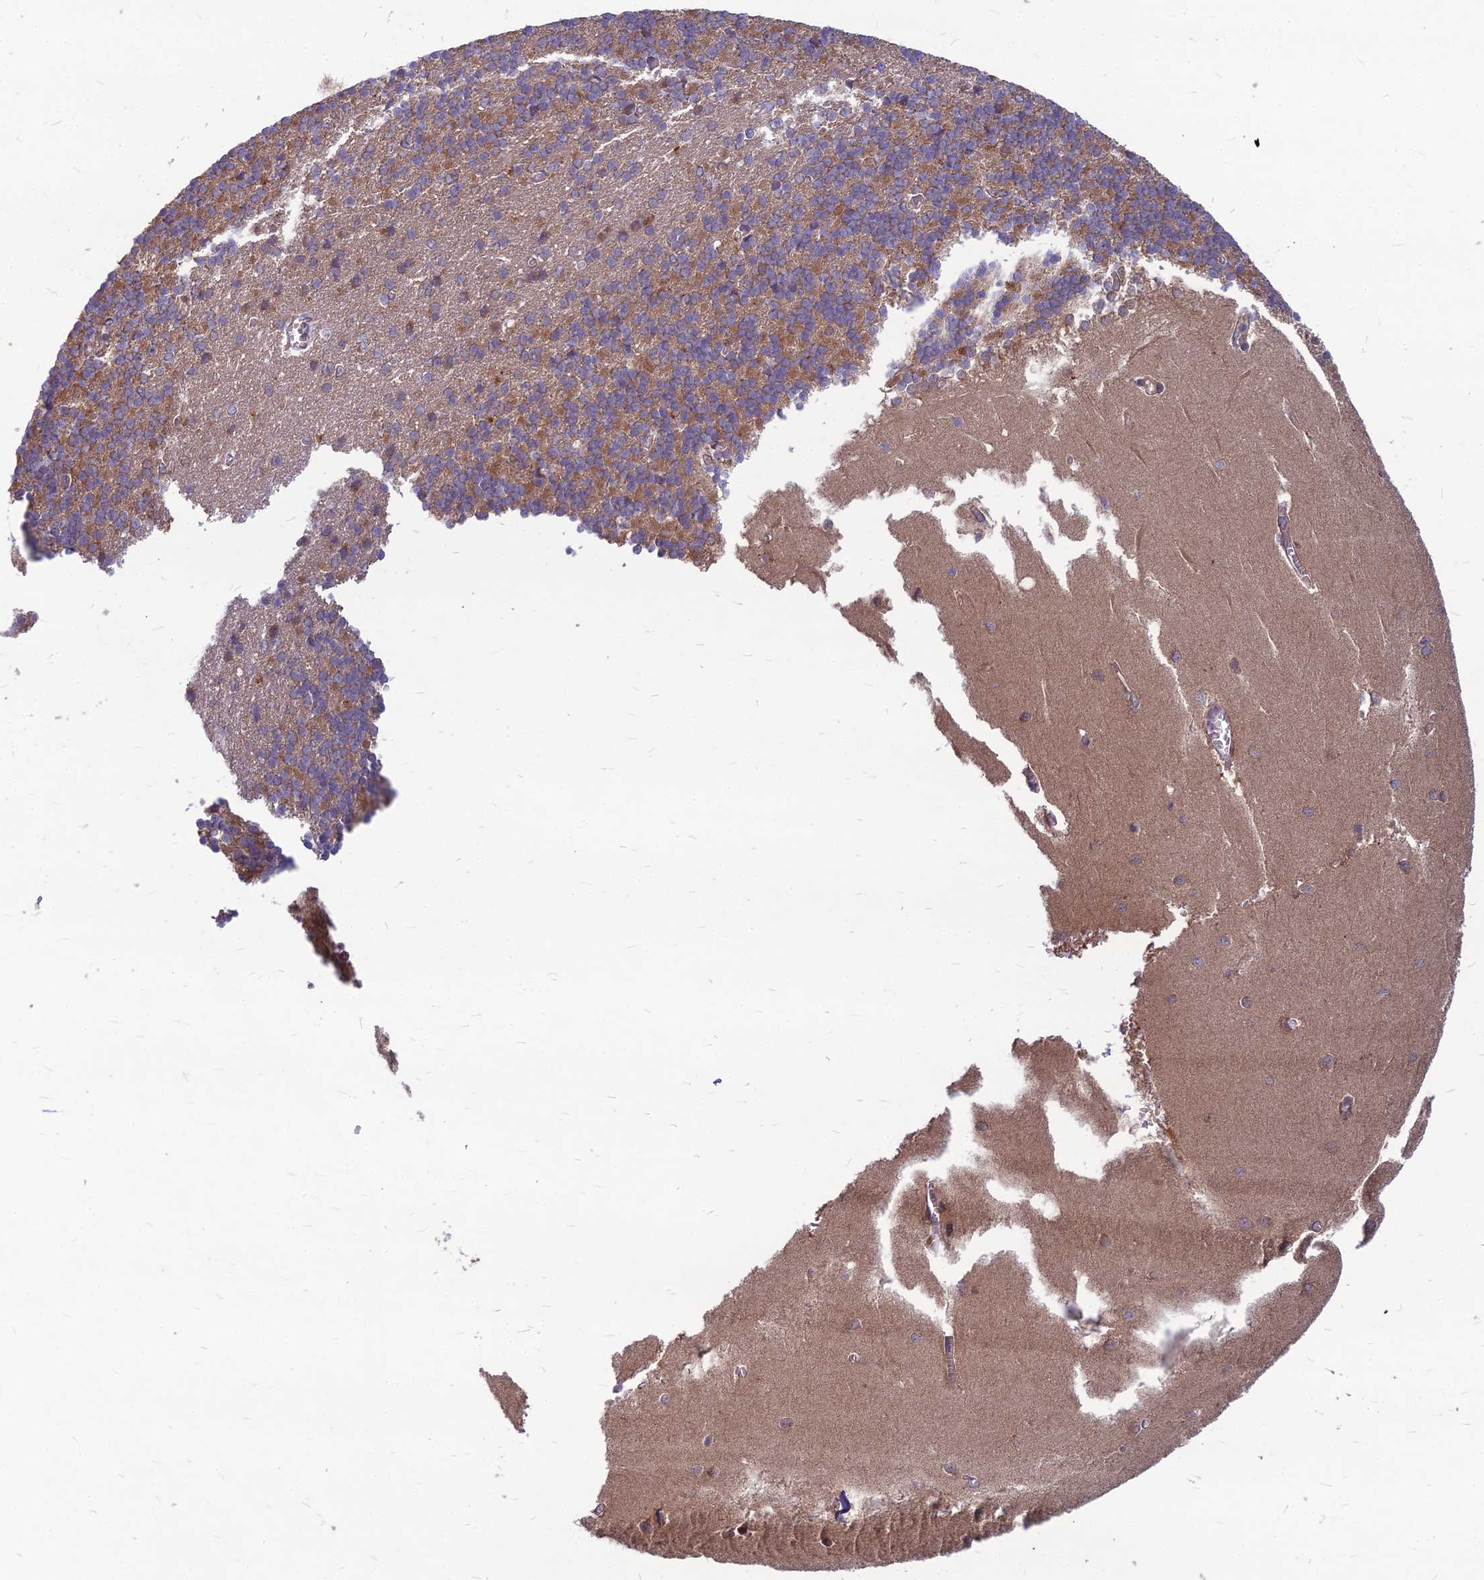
{"staining": {"intensity": "moderate", "quantity": "<25%", "location": "cytoplasmic/membranous"}, "tissue": "cerebellum", "cell_type": "Cells in granular layer", "image_type": "normal", "snomed": [{"axis": "morphology", "description": "Normal tissue, NOS"}, {"axis": "topography", "description": "Cerebellum"}], "caption": "Normal cerebellum displays moderate cytoplasmic/membranous staining in about <25% of cells in granular layer.", "gene": "MFSD8", "patient": {"sex": "male", "age": 37}}